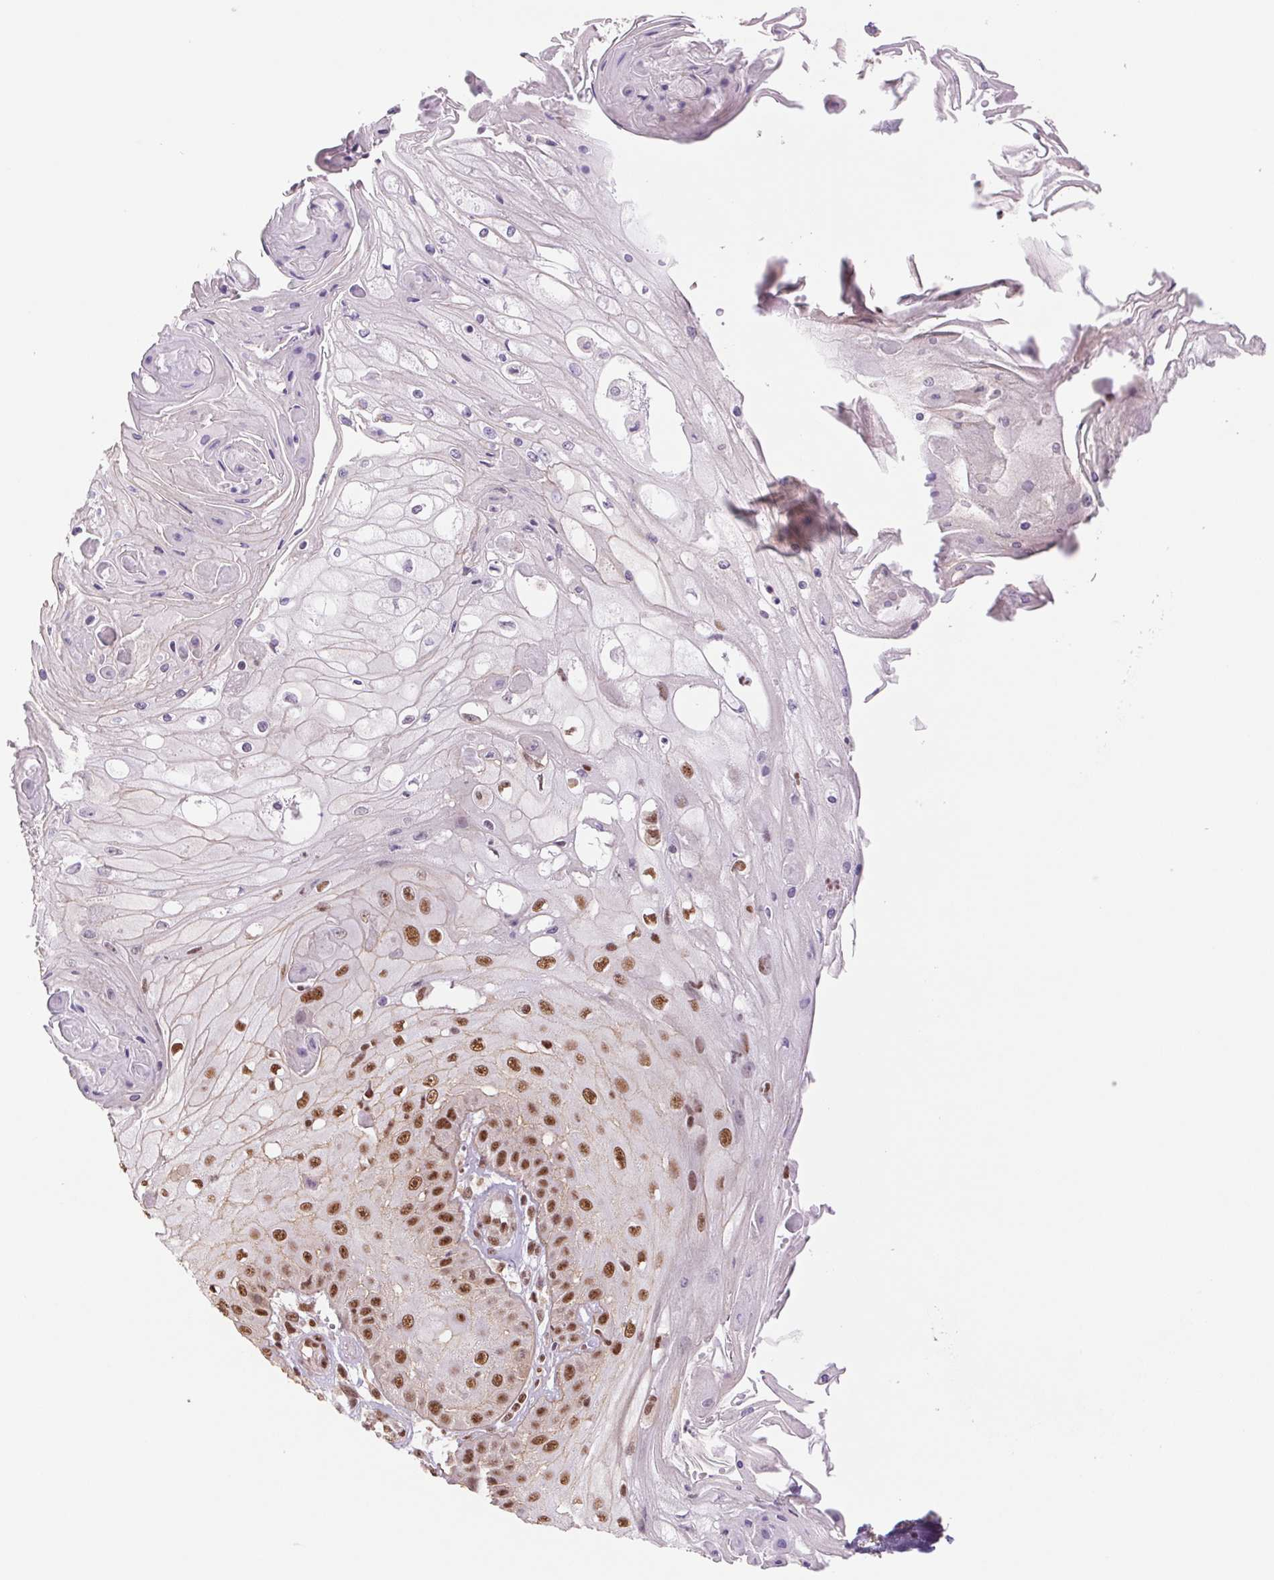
{"staining": {"intensity": "moderate", "quantity": "25%-75%", "location": "nuclear"}, "tissue": "skin cancer", "cell_type": "Tumor cells", "image_type": "cancer", "snomed": [{"axis": "morphology", "description": "Squamous cell carcinoma, NOS"}, {"axis": "topography", "description": "Skin"}], "caption": "Squamous cell carcinoma (skin) tissue displays moderate nuclear positivity in approximately 25%-75% of tumor cells, visualized by immunohistochemistry.", "gene": "CWC25", "patient": {"sex": "male", "age": 70}}